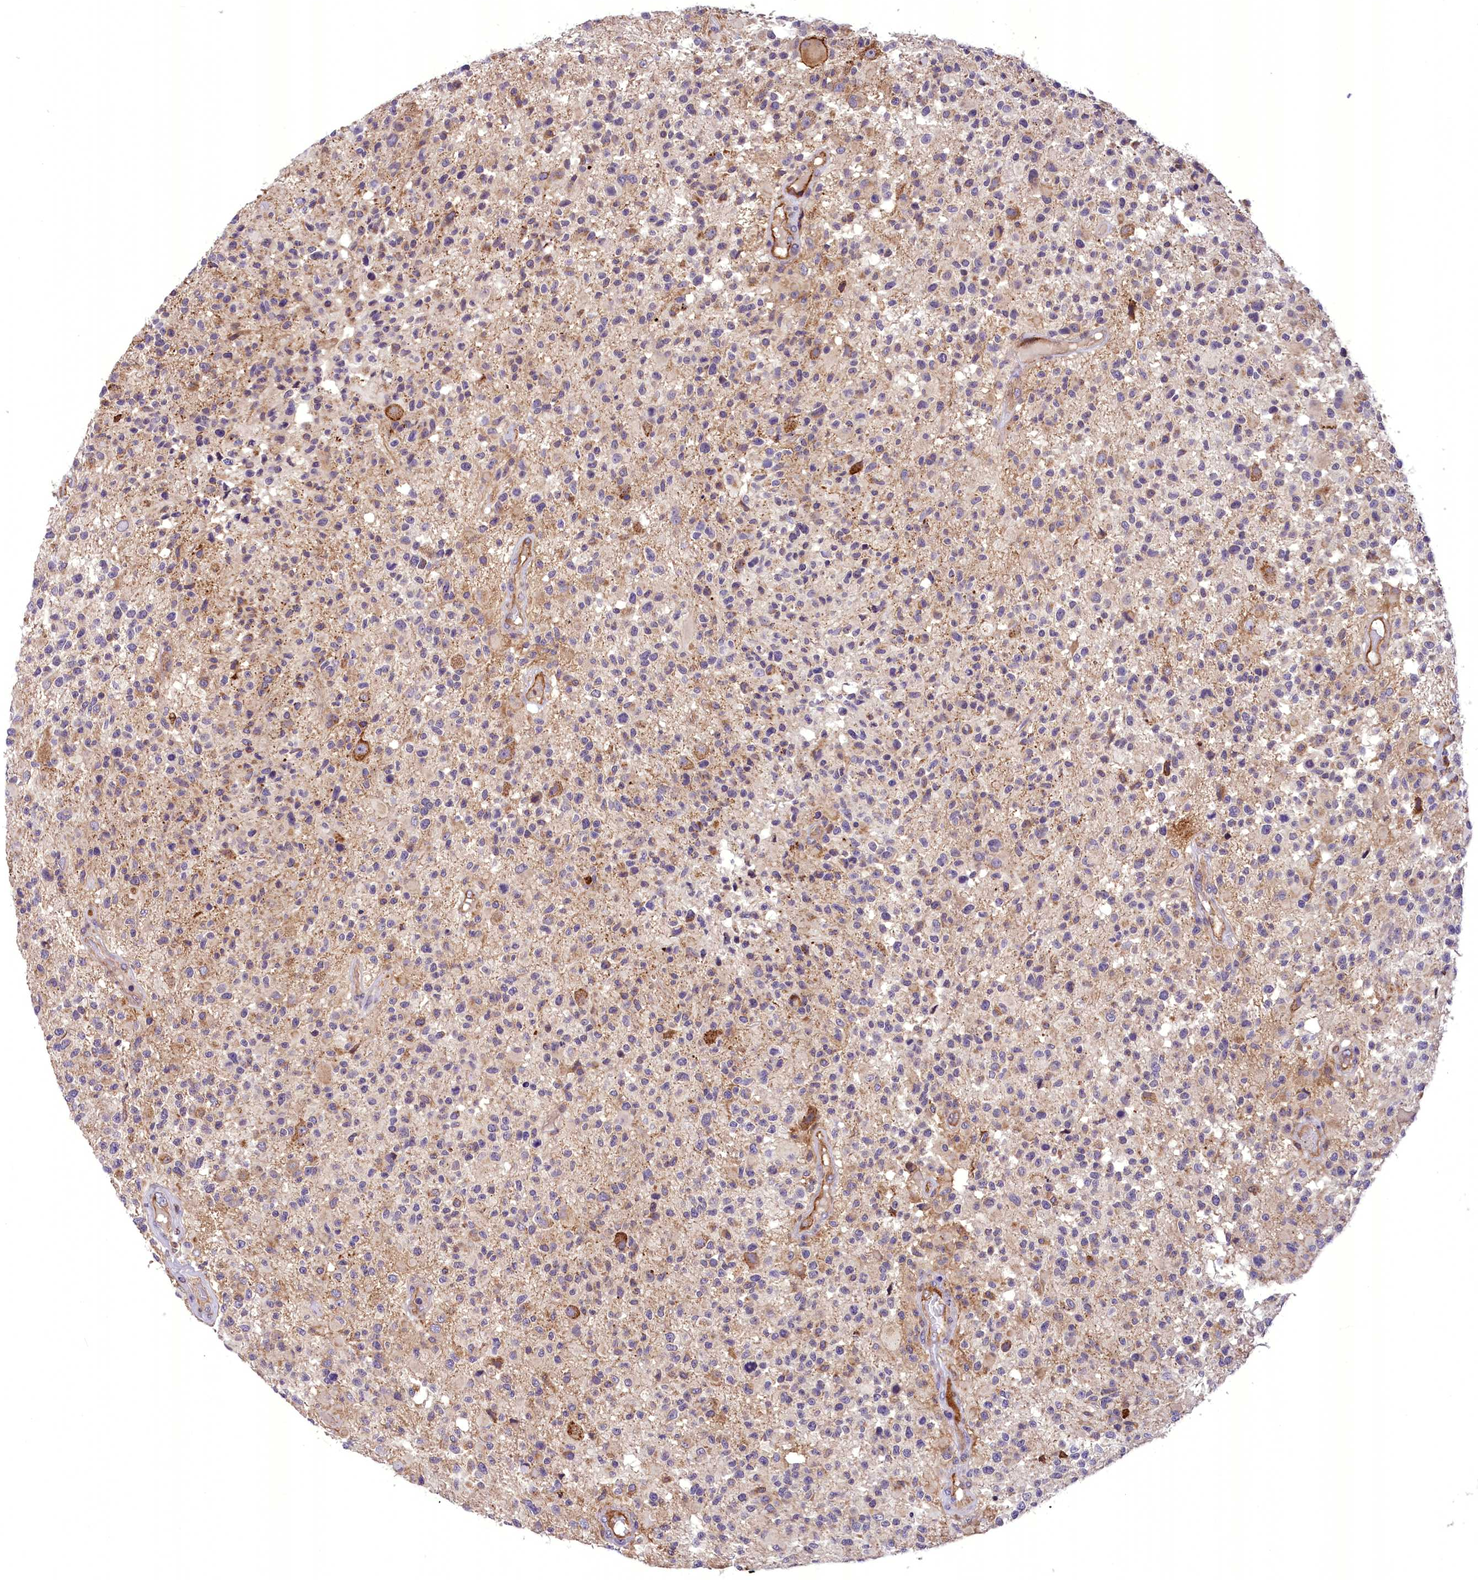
{"staining": {"intensity": "negative", "quantity": "none", "location": "none"}, "tissue": "glioma", "cell_type": "Tumor cells", "image_type": "cancer", "snomed": [{"axis": "morphology", "description": "Glioma, malignant, High grade"}, {"axis": "morphology", "description": "Glioblastoma, NOS"}, {"axis": "topography", "description": "Brain"}], "caption": "The IHC histopathology image has no significant positivity in tumor cells of glioblastoma tissue.", "gene": "DNAJB9", "patient": {"sex": "male", "age": 60}}